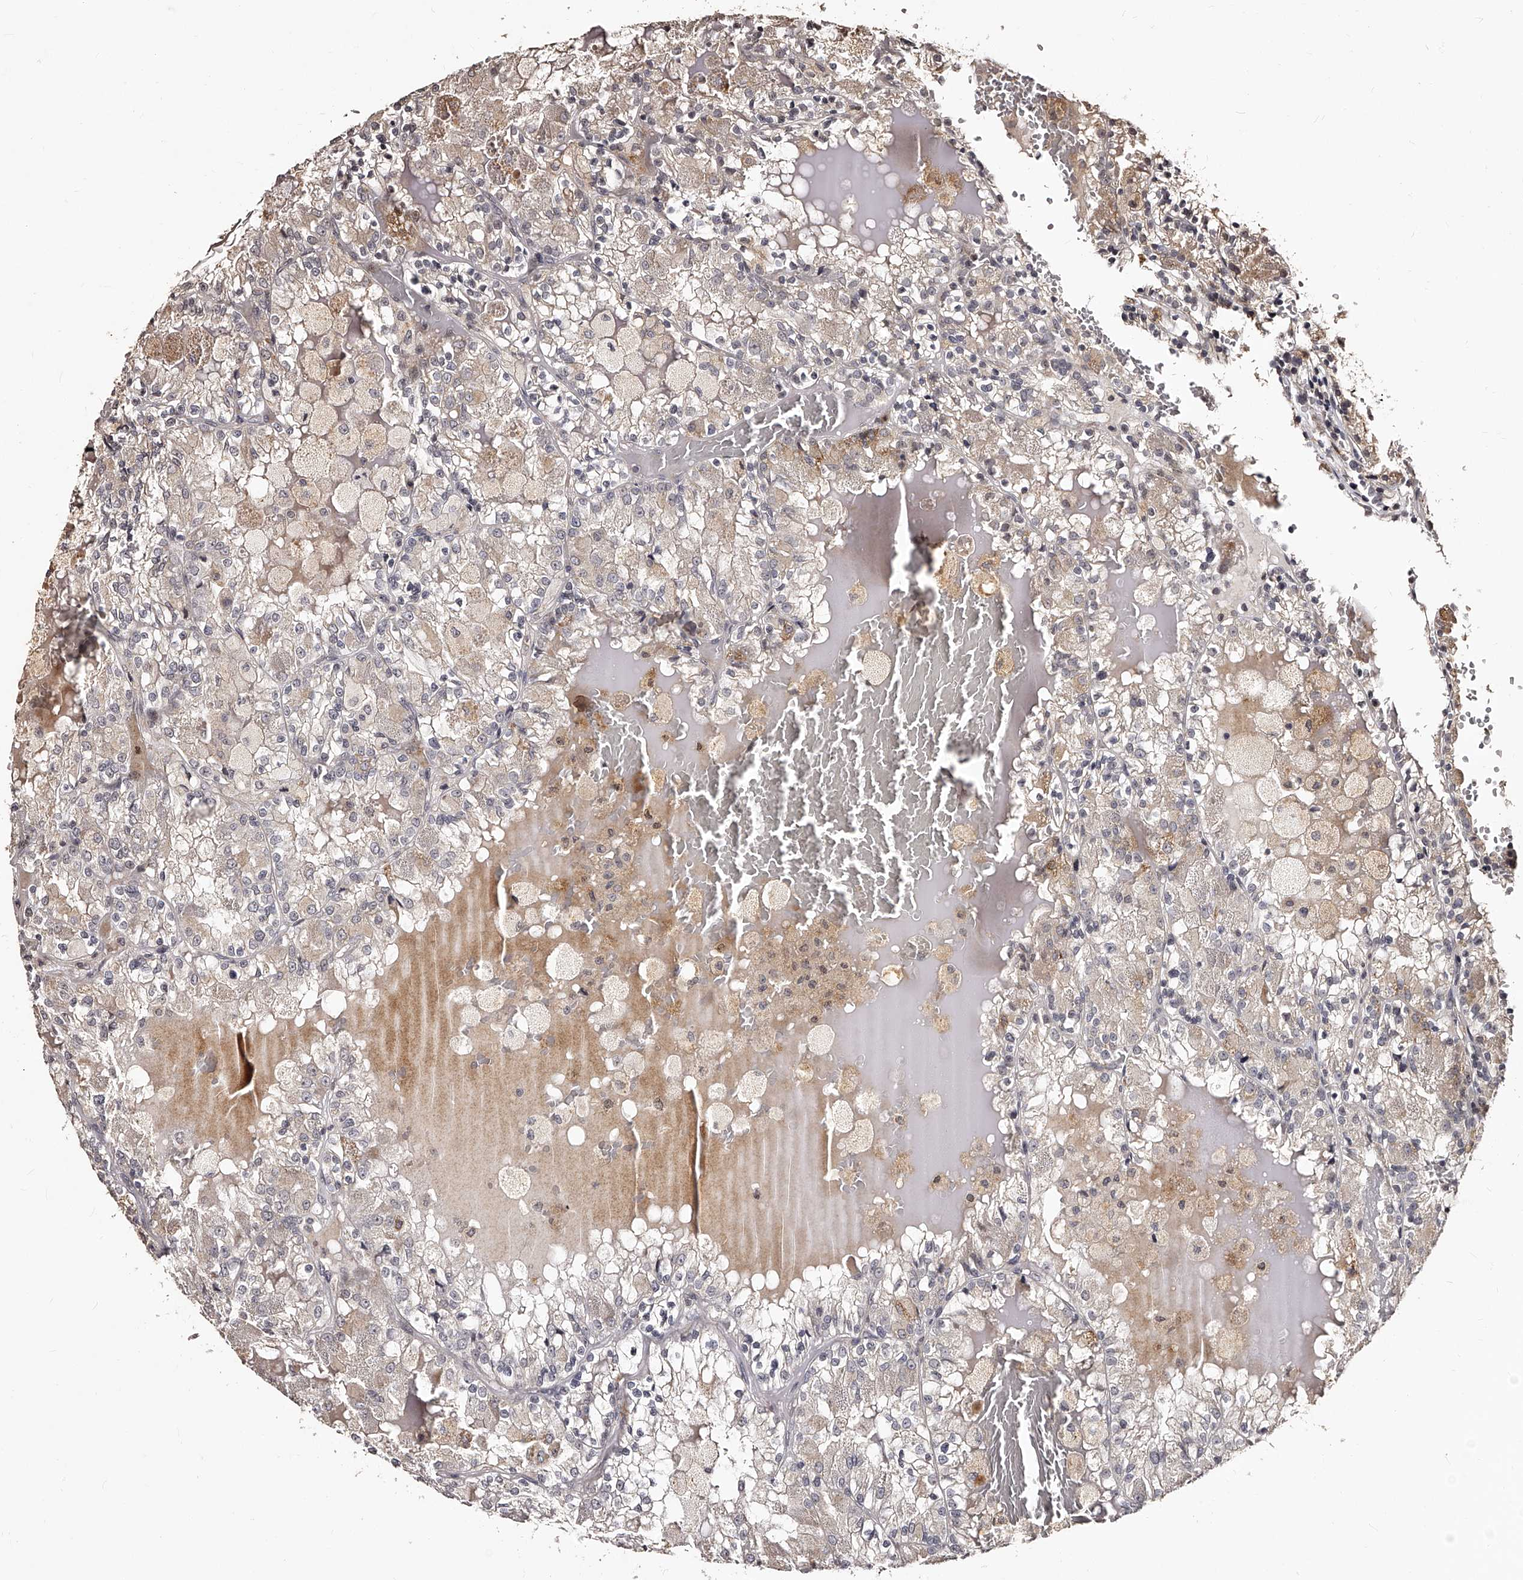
{"staining": {"intensity": "weak", "quantity": "<25%", "location": "cytoplasmic/membranous,nuclear"}, "tissue": "renal cancer", "cell_type": "Tumor cells", "image_type": "cancer", "snomed": [{"axis": "morphology", "description": "Adenocarcinoma, NOS"}, {"axis": "topography", "description": "Kidney"}], "caption": "This is an immunohistochemistry (IHC) micrograph of renal adenocarcinoma. There is no positivity in tumor cells.", "gene": "TSHR", "patient": {"sex": "female", "age": 56}}